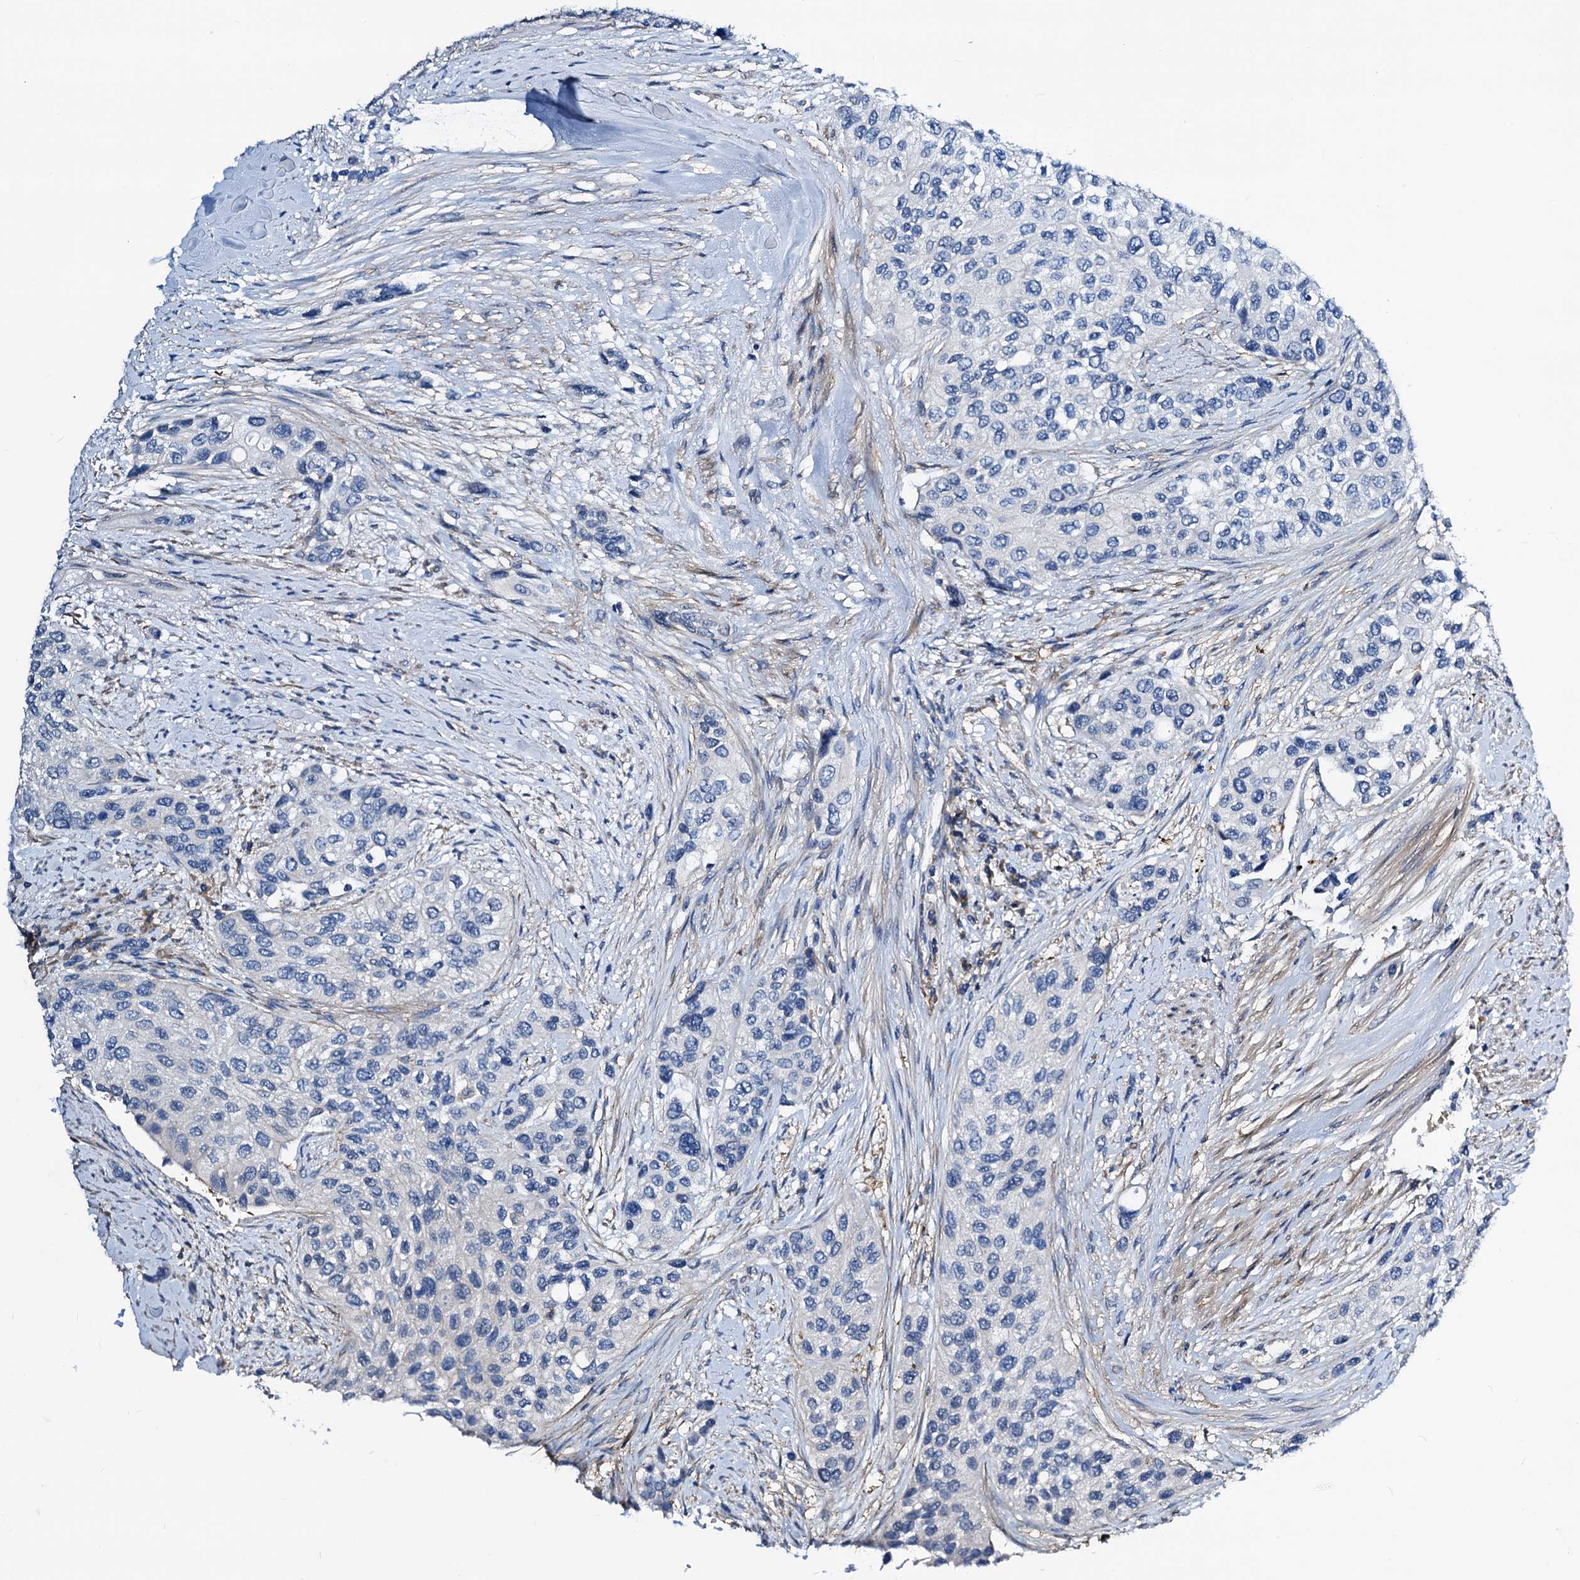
{"staining": {"intensity": "negative", "quantity": "none", "location": "none"}, "tissue": "urothelial cancer", "cell_type": "Tumor cells", "image_type": "cancer", "snomed": [{"axis": "morphology", "description": "Normal tissue, NOS"}, {"axis": "morphology", "description": "Urothelial carcinoma, High grade"}, {"axis": "topography", "description": "Vascular tissue"}, {"axis": "topography", "description": "Urinary bladder"}], "caption": "Immunohistochemistry of urothelial carcinoma (high-grade) displays no expression in tumor cells.", "gene": "GCOM1", "patient": {"sex": "female", "age": 56}}